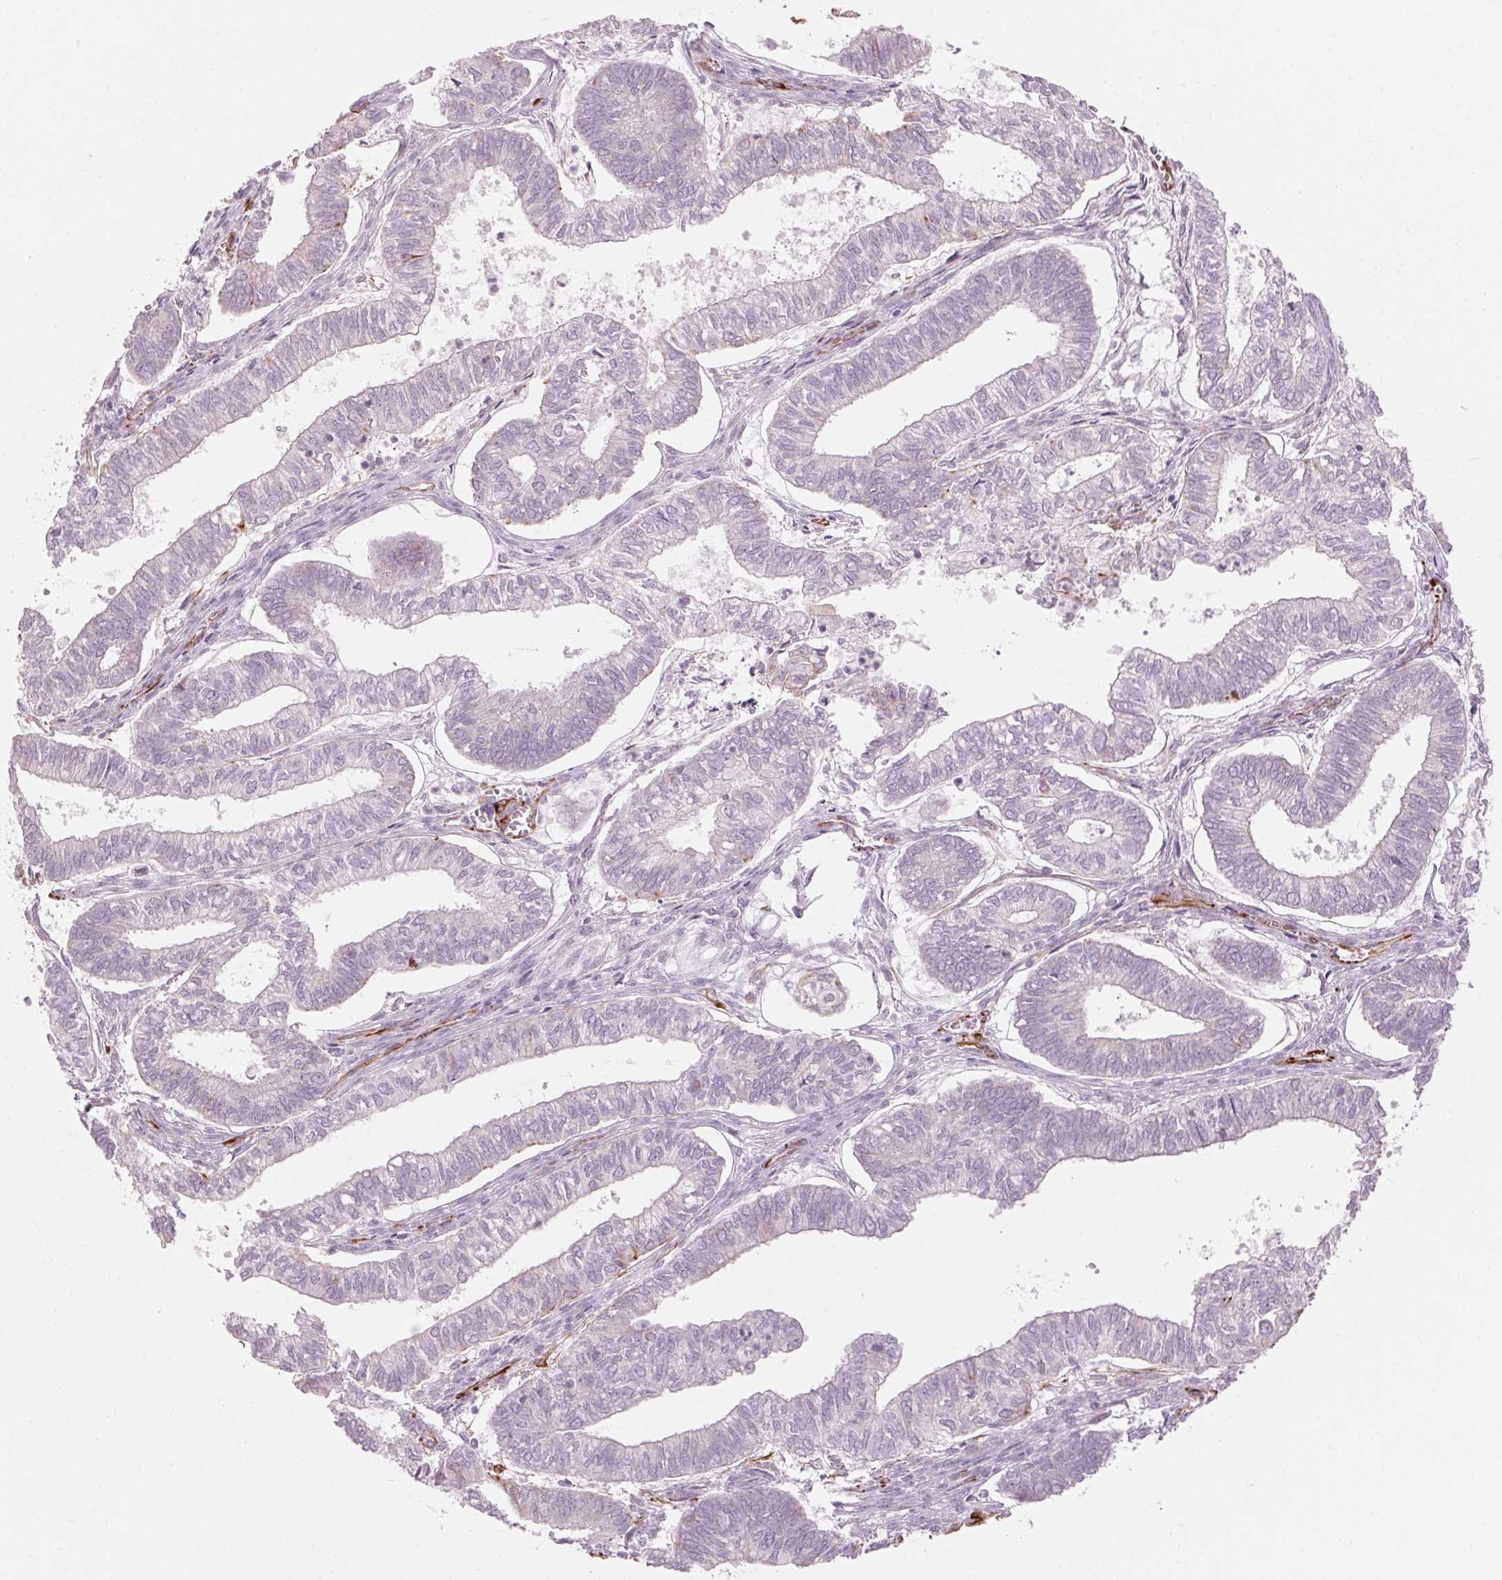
{"staining": {"intensity": "negative", "quantity": "none", "location": "none"}, "tissue": "ovarian cancer", "cell_type": "Tumor cells", "image_type": "cancer", "snomed": [{"axis": "morphology", "description": "Carcinoma, endometroid"}, {"axis": "topography", "description": "Ovary"}], "caption": "An immunohistochemistry photomicrograph of ovarian endometroid carcinoma is shown. There is no staining in tumor cells of ovarian endometroid carcinoma. (DAB IHC visualized using brightfield microscopy, high magnification).", "gene": "CLPS", "patient": {"sex": "female", "age": 64}}